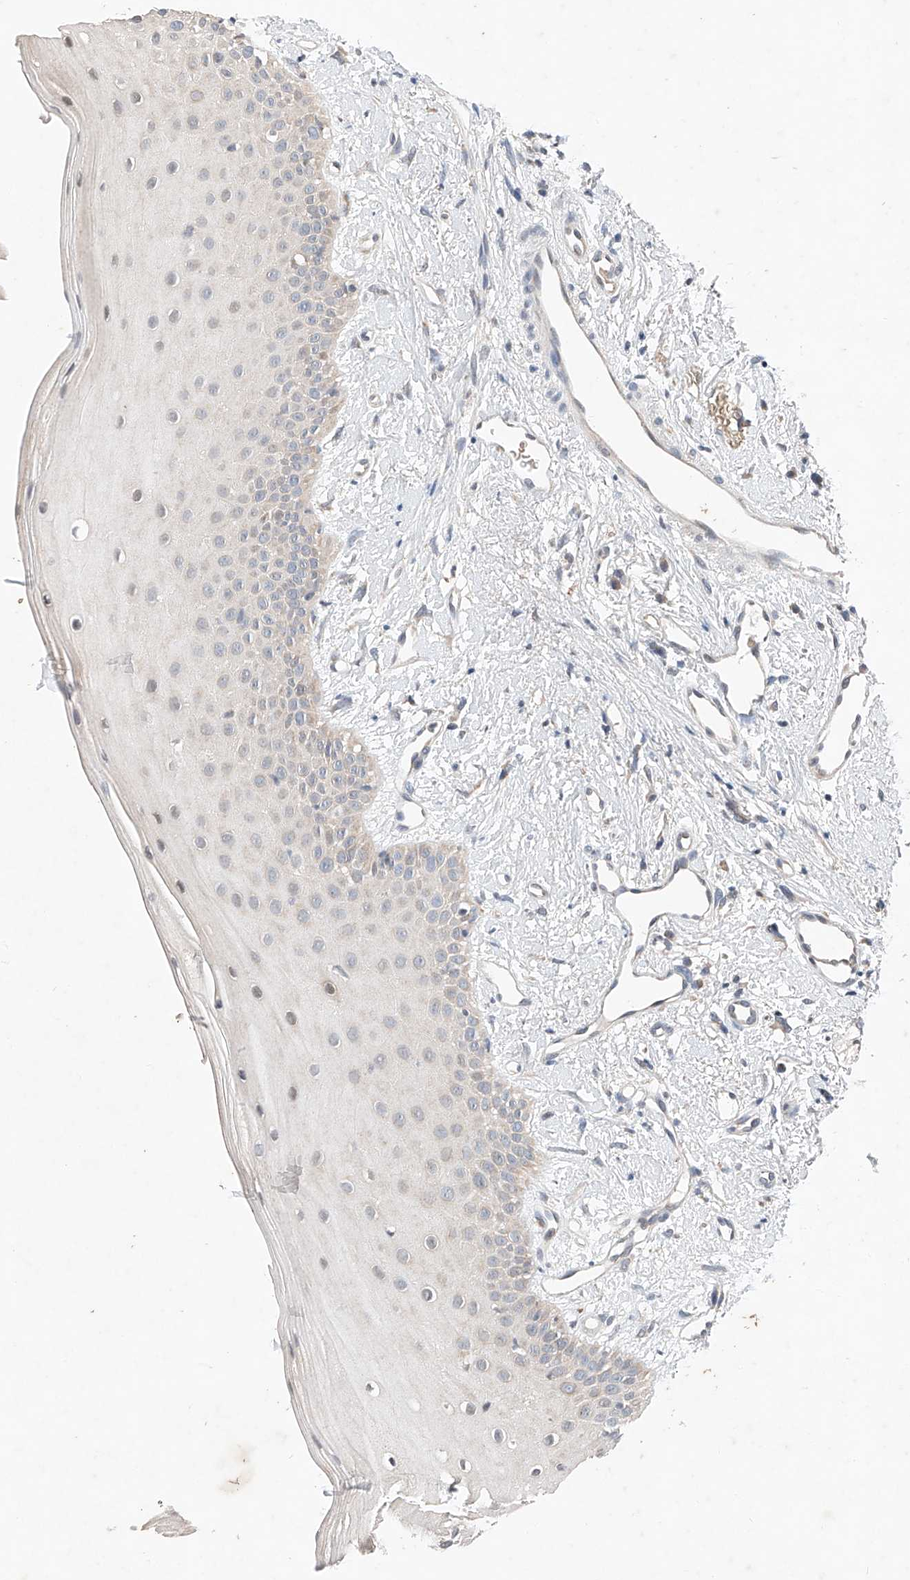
{"staining": {"intensity": "moderate", "quantity": "<25%", "location": "cytoplasmic/membranous"}, "tissue": "oral mucosa", "cell_type": "Squamous epithelial cells", "image_type": "normal", "snomed": [{"axis": "morphology", "description": "Normal tissue, NOS"}, {"axis": "topography", "description": "Oral tissue"}], "caption": "This photomicrograph reveals IHC staining of unremarkable human oral mucosa, with low moderate cytoplasmic/membranous expression in approximately <25% of squamous epithelial cells.", "gene": "FASTK", "patient": {"sex": "female", "age": 63}}